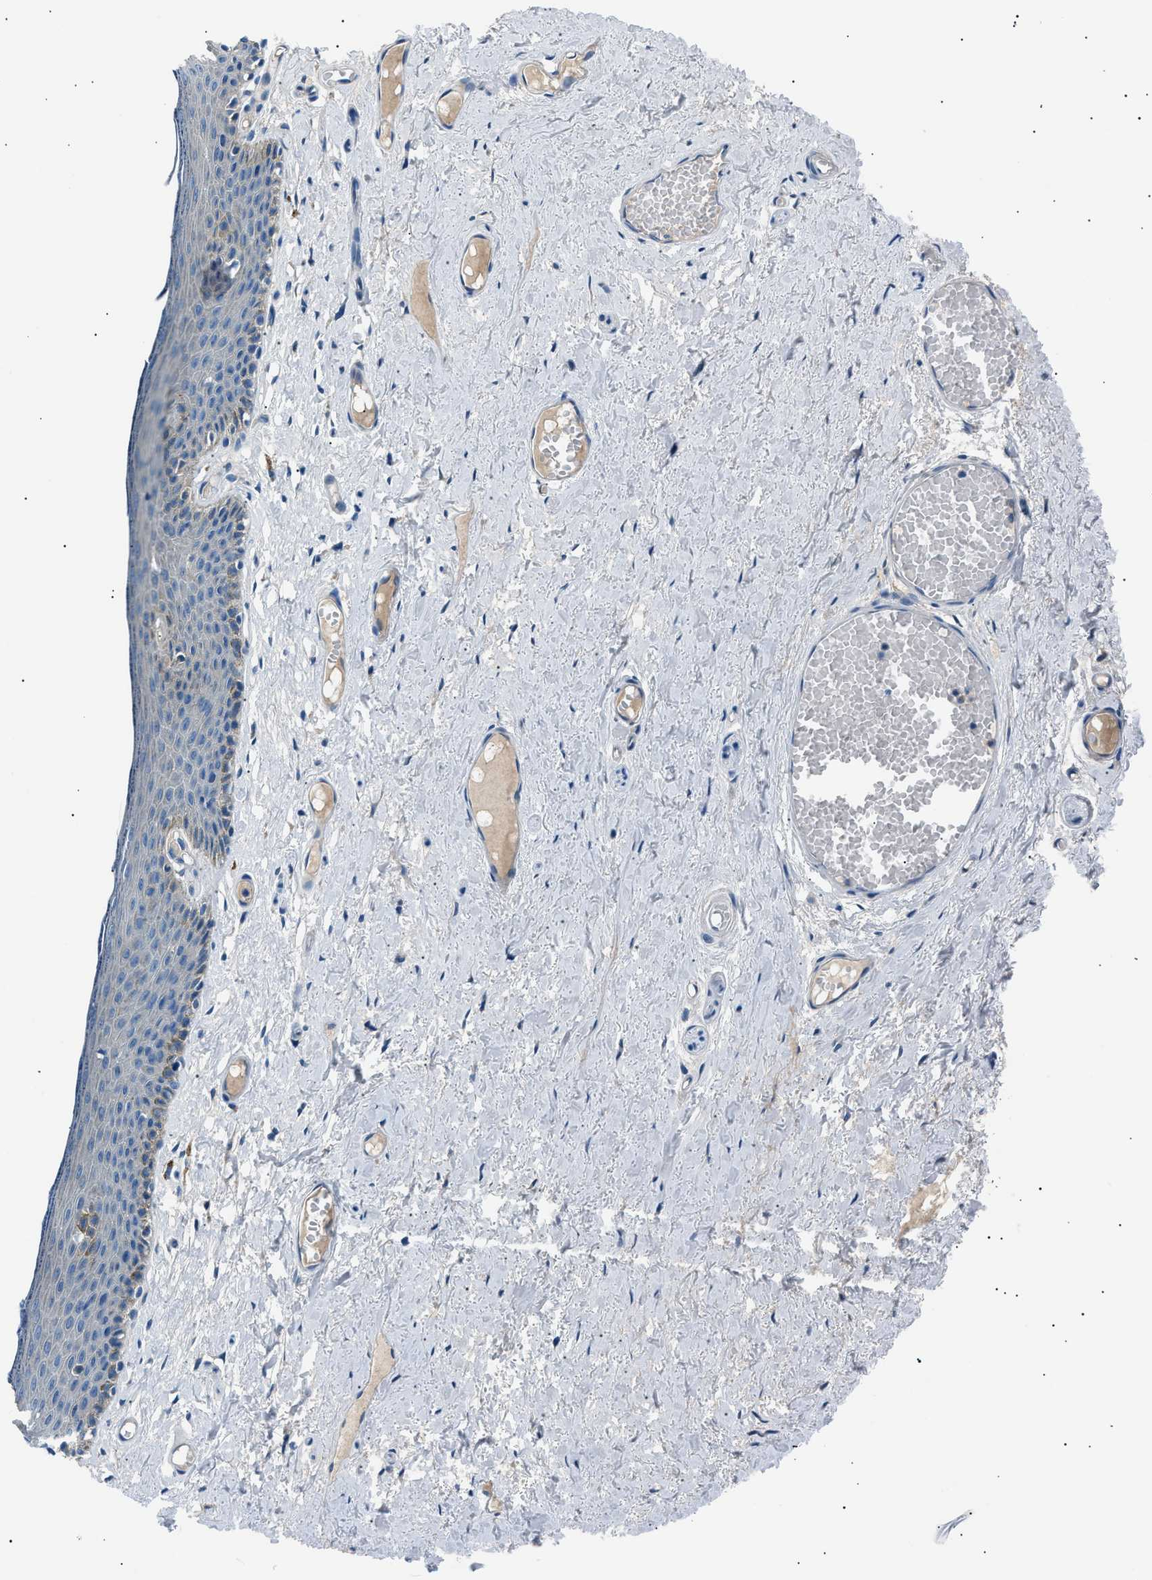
{"staining": {"intensity": "weak", "quantity": "<25%", "location": "cytoplasmic/membranous"}, "tissue": "skin", "cell_type": "Epidermal cells", "image_type": "normal", "snomed": [{"axis": "morphology", "description": "Normal tissue, NOS"}, {"axis": "topography", "description": "Adipose tissue"}, {"axis": "topography", "description": "Vascular tissue"}, {"axis": "topography", "description": "Anal"}, {"axis": "topography", "description": "Peripheral nerve tissue"}], "caption": "Skin was stained to show a protein in brown. There is no significant staining in epidermal cells. (Immunohistochemistry (ihc), brightfield microscopy, high magnification).", "gene": "LRRC37B", "patient": {"sex": "female", "age": 54}}